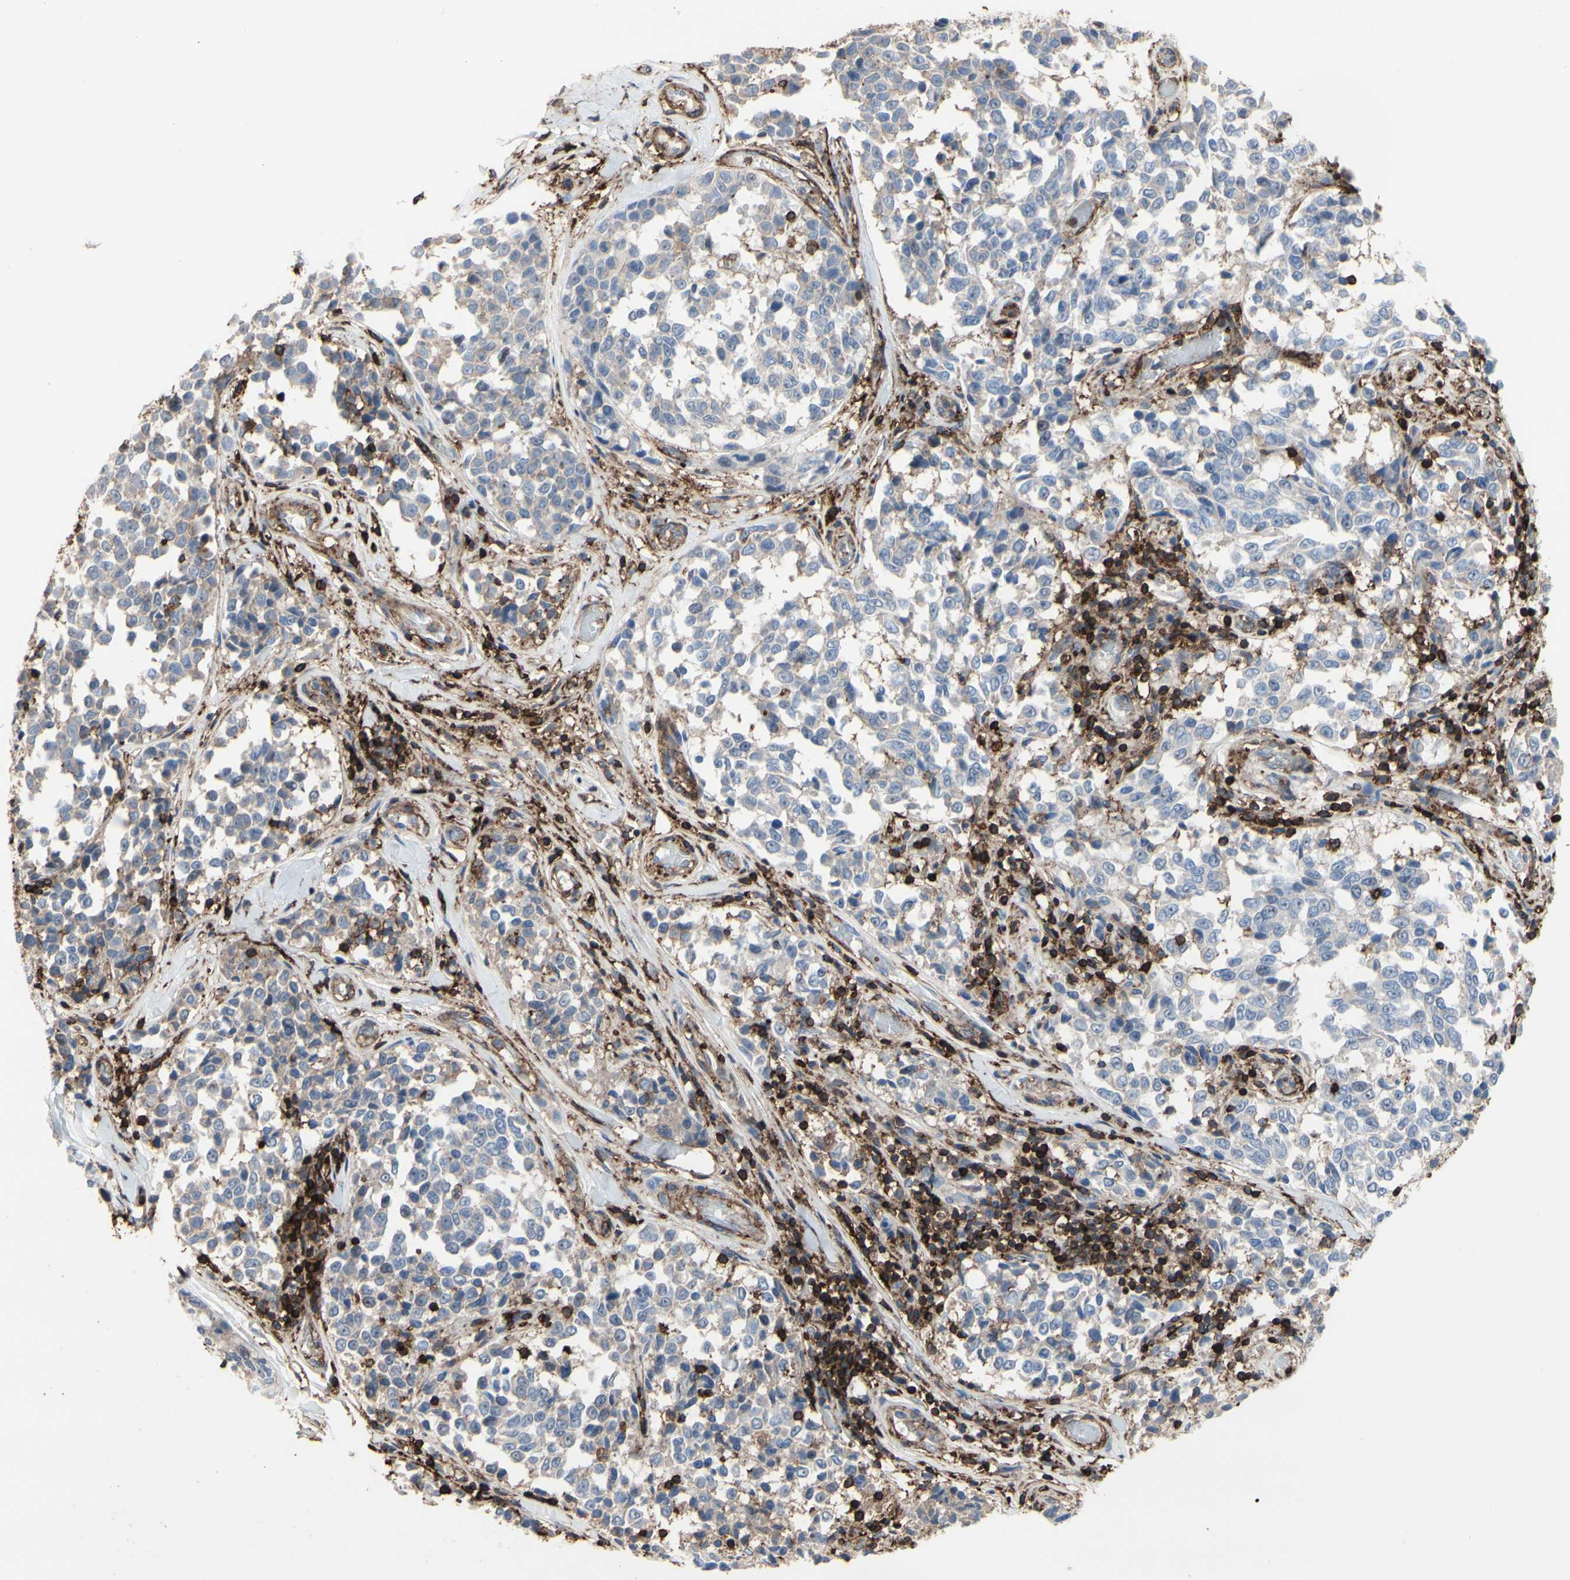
{"staining": {"intensity": "weak", "quantity": "25%-75%", "location": "cytoplasmic/membranous"}, "tissue": "melanoma", "cell_type": "Tumor cells", "image_type": "cancer", "snomed": [{"axis": "morphology", "description": "Malignant melanoma, NOS"}, {"axis": "topography", "description": "Skin"}], "caption": "Protein staining displays weak cytoplasmic/membranous positivity in about 25%-75% of tumor cells in malignant melanoma. The protein of interest is shown in brown color, while the nuclei are stained blue.", "gene": "ANXA6", "patient": {"sex": "female", "age": 64}}